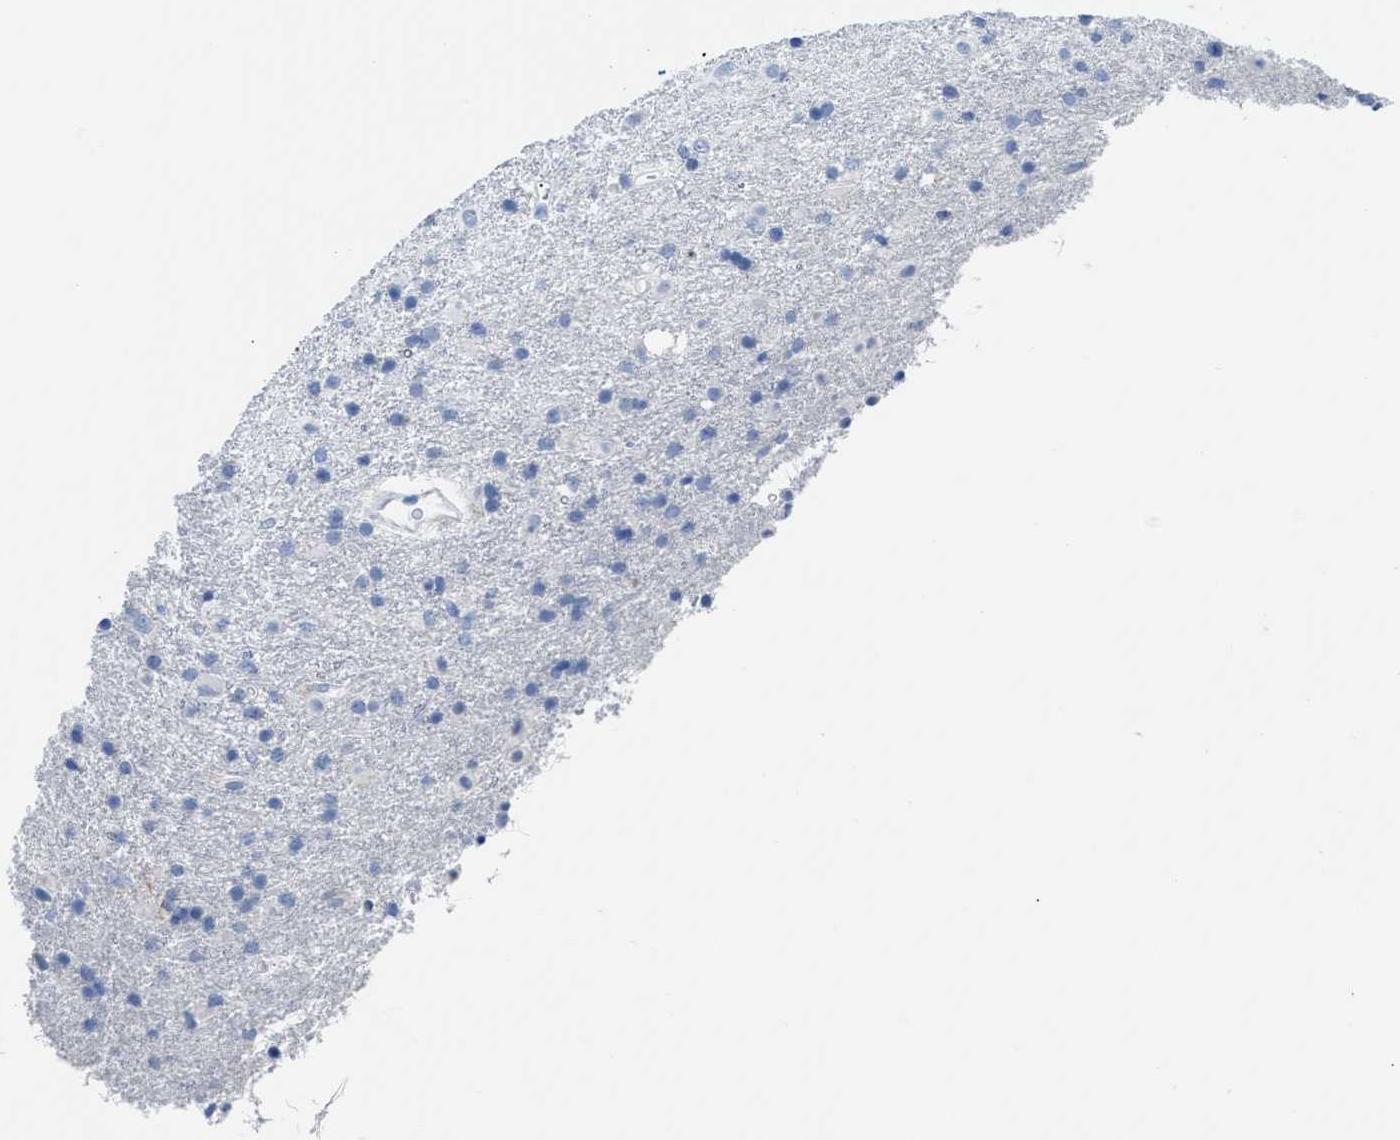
{"staining": {"intensity": "negative", "quantity": "none", "location": "none"}, "tissue": "glioma", "cell_type": "Tumor cells", "image_type": "cancer", "snomed": [{"axis": "morphology", "description": "Glioma, malignant, Low grade"}, {"axis": "topography", "description": "Brain"}], "caption": "Tumor cells show no significant expression in glioma.", "gene": "GC", "patient": {"sex": "male", "age": 65}}